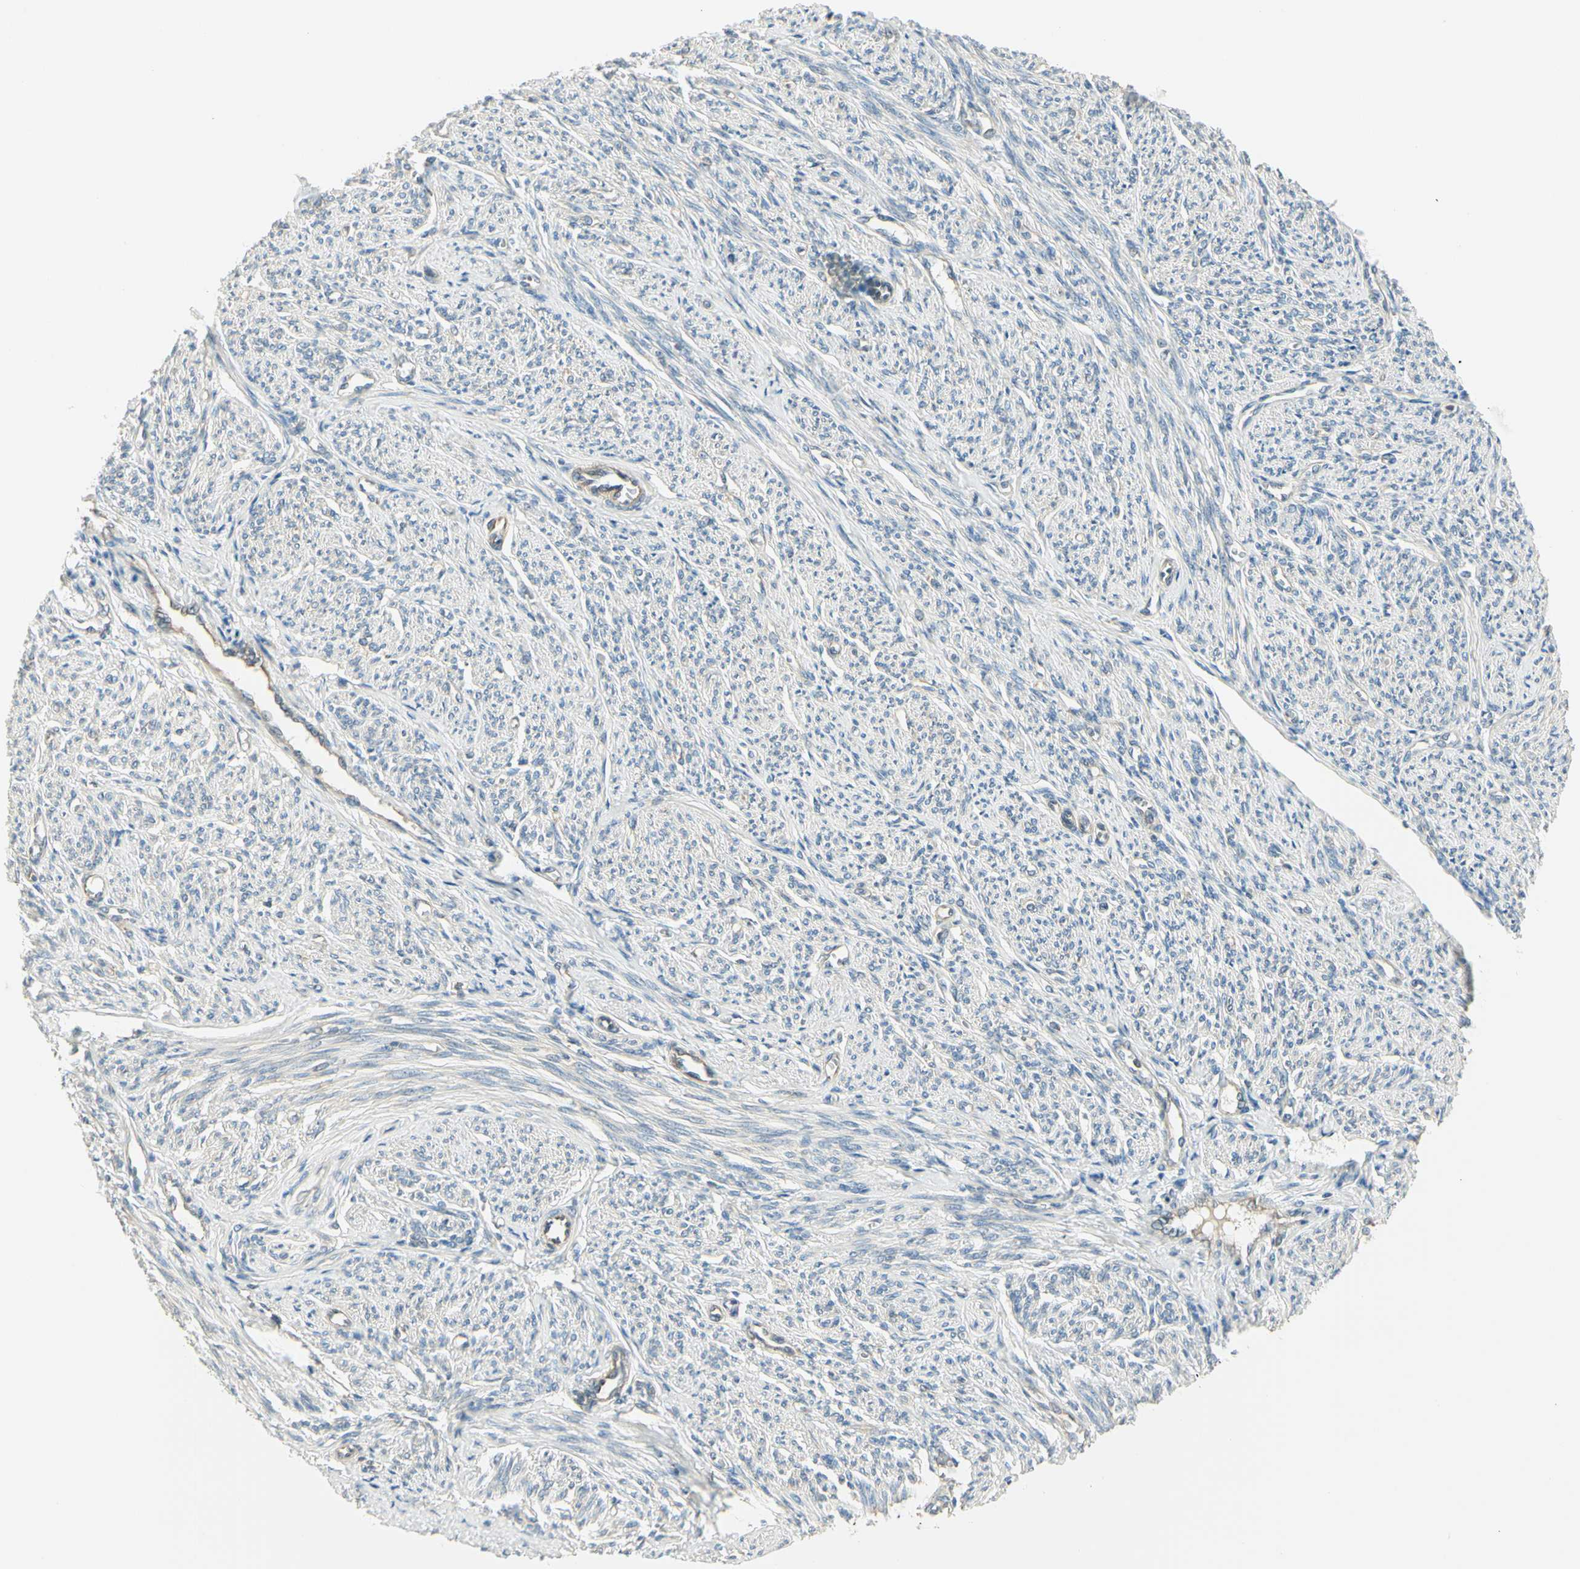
{"staining": {"intensity": "negative", "quantity": "none", "location": "none"}, "tissue": "smooth muscle", "cell_type": "Smooth muscle cells", "image_type": "normal", "snomed": [{"axis": "morphology", "description": "Normal tissue, NOS"}, {"axis": "topography", "description": "Smooth muscle"}], "caption": "A micrograph of smooth muscle stained for a protein shows no brown staining in smooth muscle cells.", "gene": "IGDCC4", "patient": {"sex": "female", "age": 65}}